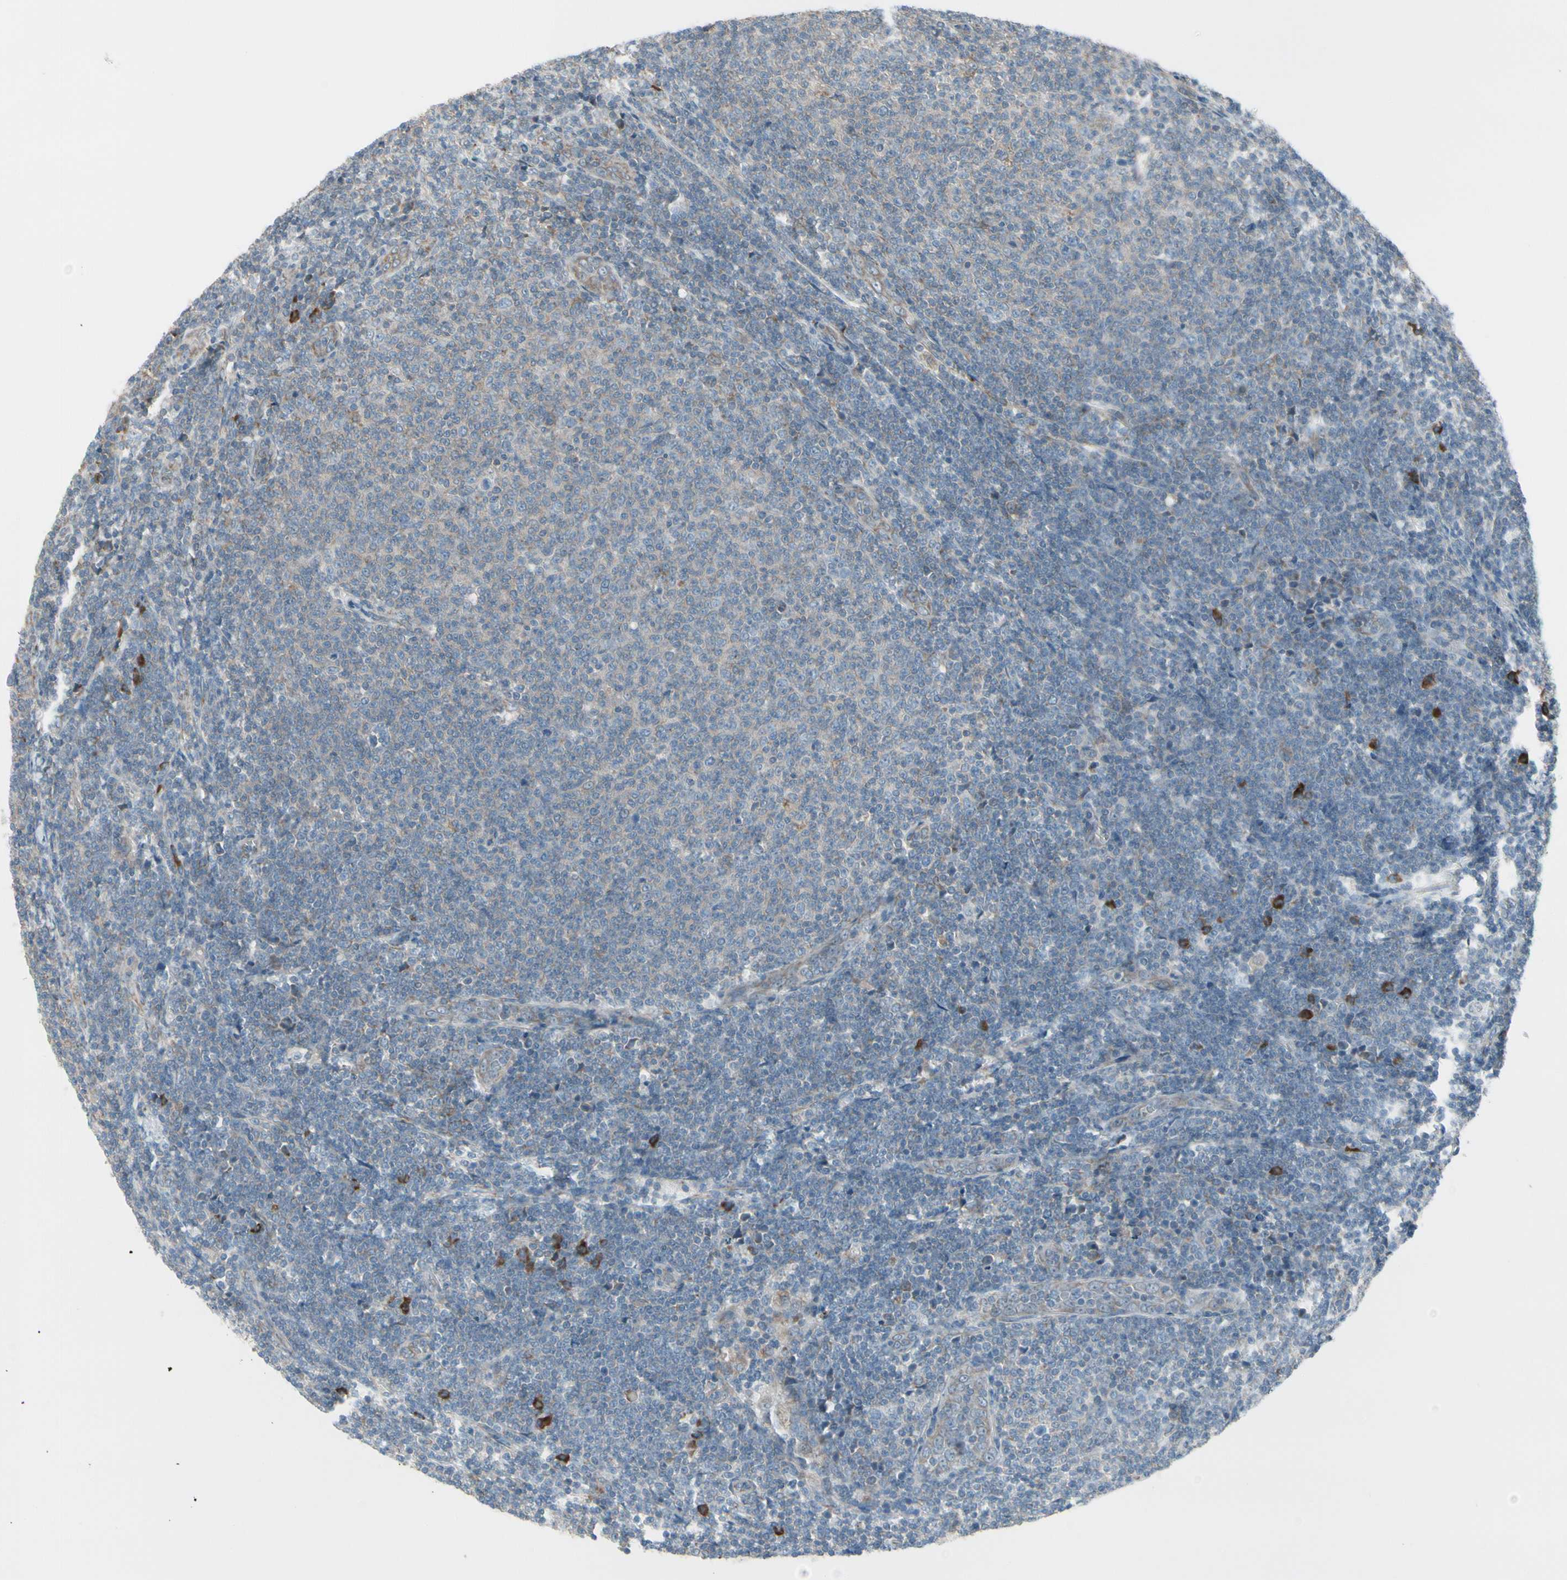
{"staining": {"intensity": "negative", "quantity": "none", "location": "none"}, "tissue": "lymphoma", "cell_type": "Tumor cells", "image_type": "cancer", "snomed": [{"axis": "morphology", "description": "Malignant lymphoma, non-Hodgkin's type, Low grade"}, {"axis": "topography", "description": "Lymph node"}], "caption": "This is an immunohistochemistry (IHC) photomicrograph of human lymphoma. There is no positivity in tumor cells.", "gene": "FNDC3A", "patient": {"sex": "male", "age": 66}}